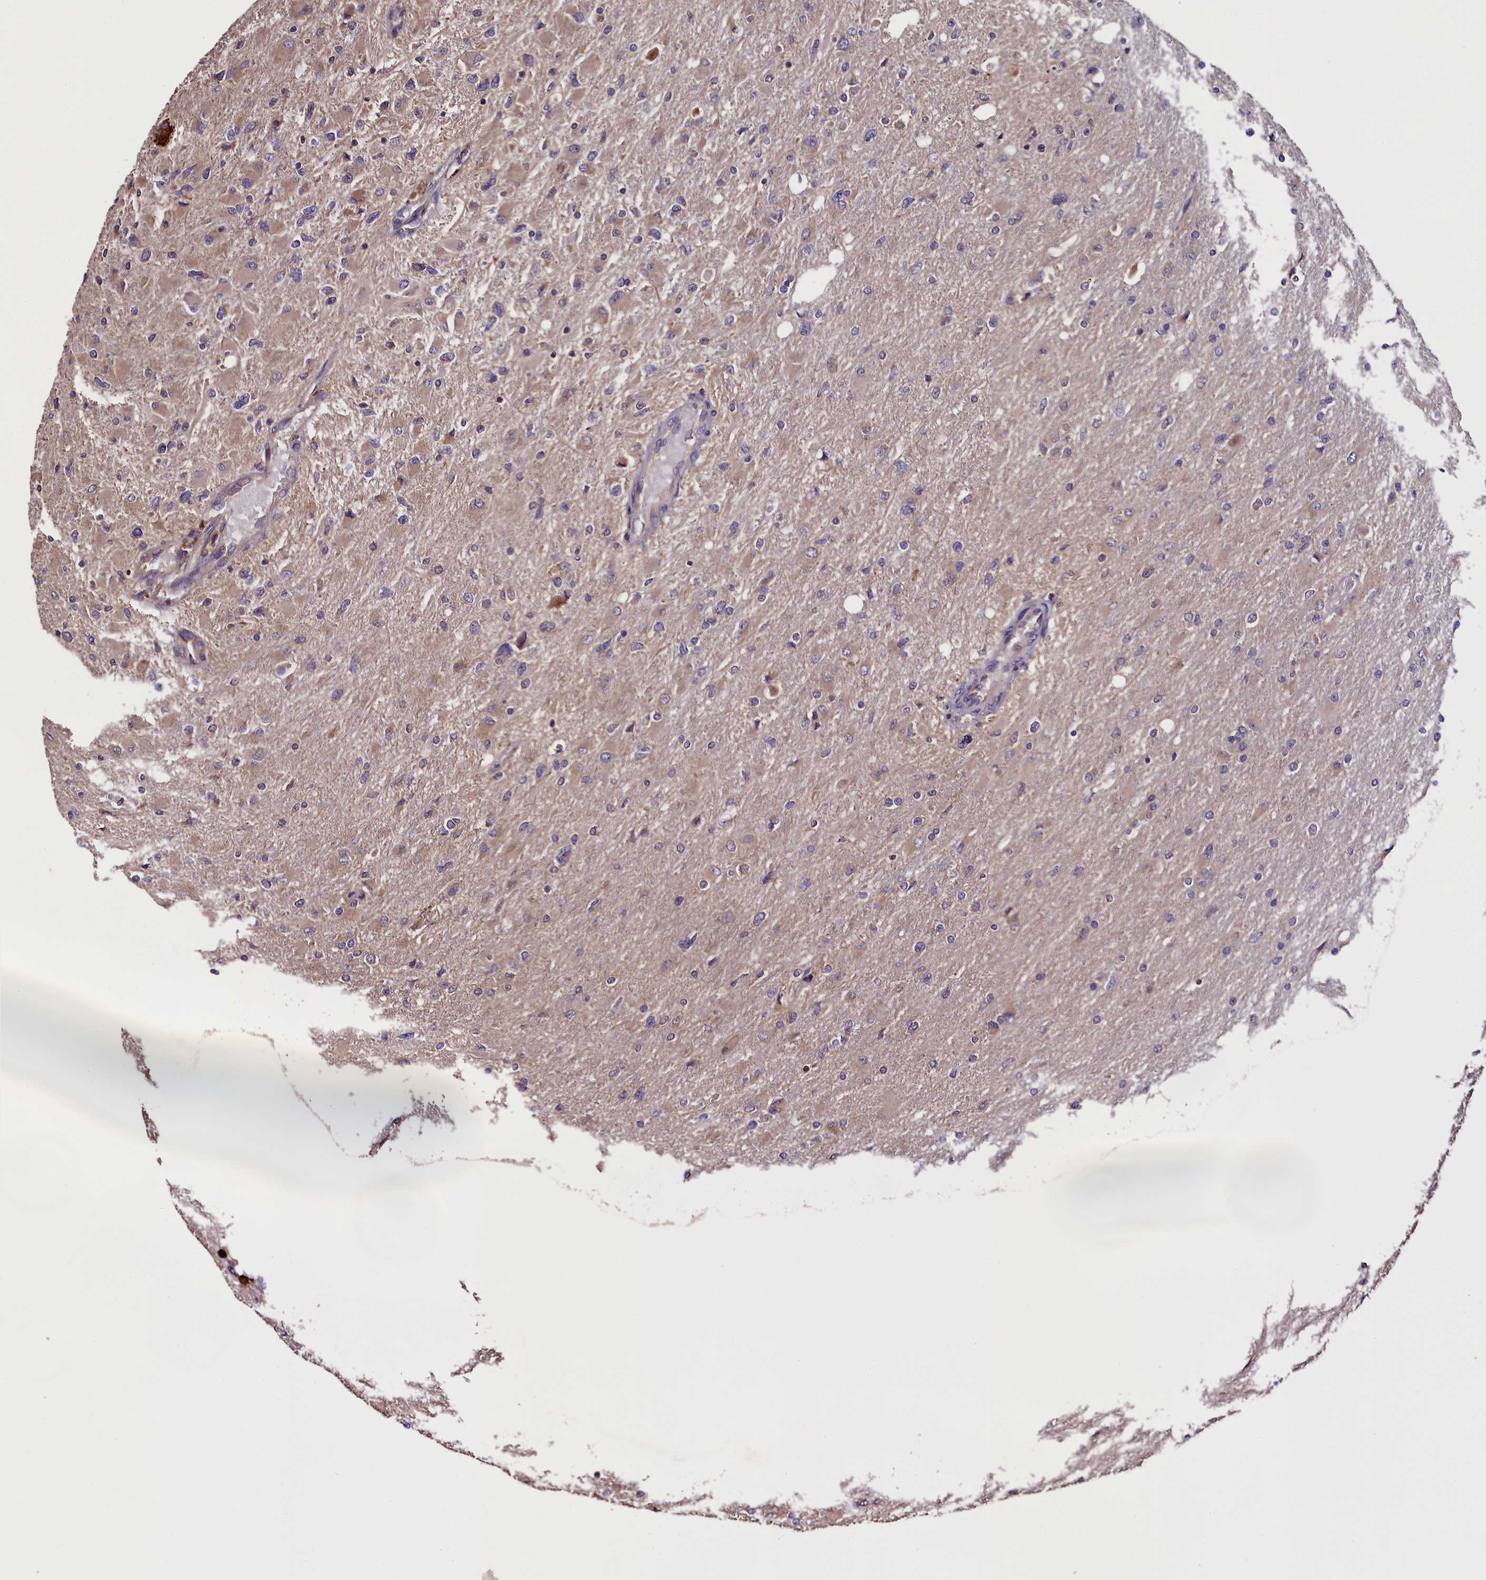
{"staining": {"intensity": "moderate", "quantity": "<25%", "location": "cytoplasmic/membranous"}, "tissue": "glioma", "cell_type": "Tumor cells", "image_type": "cancer", "snomed": [{"axis": "morphology", "description": "Glioma, malignant, High grade"}, {"axis": "topography", "description": "Cerebral cortex"}], "caption": "A brown stain shows moderate cytoplasmic/membranous staining of a protein in human malignant high-grade glioma tumor cells. The staining is performed using DAB brown chromogen to label protein expression. The nuclei are counter-stained blue using hematoxylin.", "gene": "ENKD1", "patient": {"sex": "female", "age": 36}}